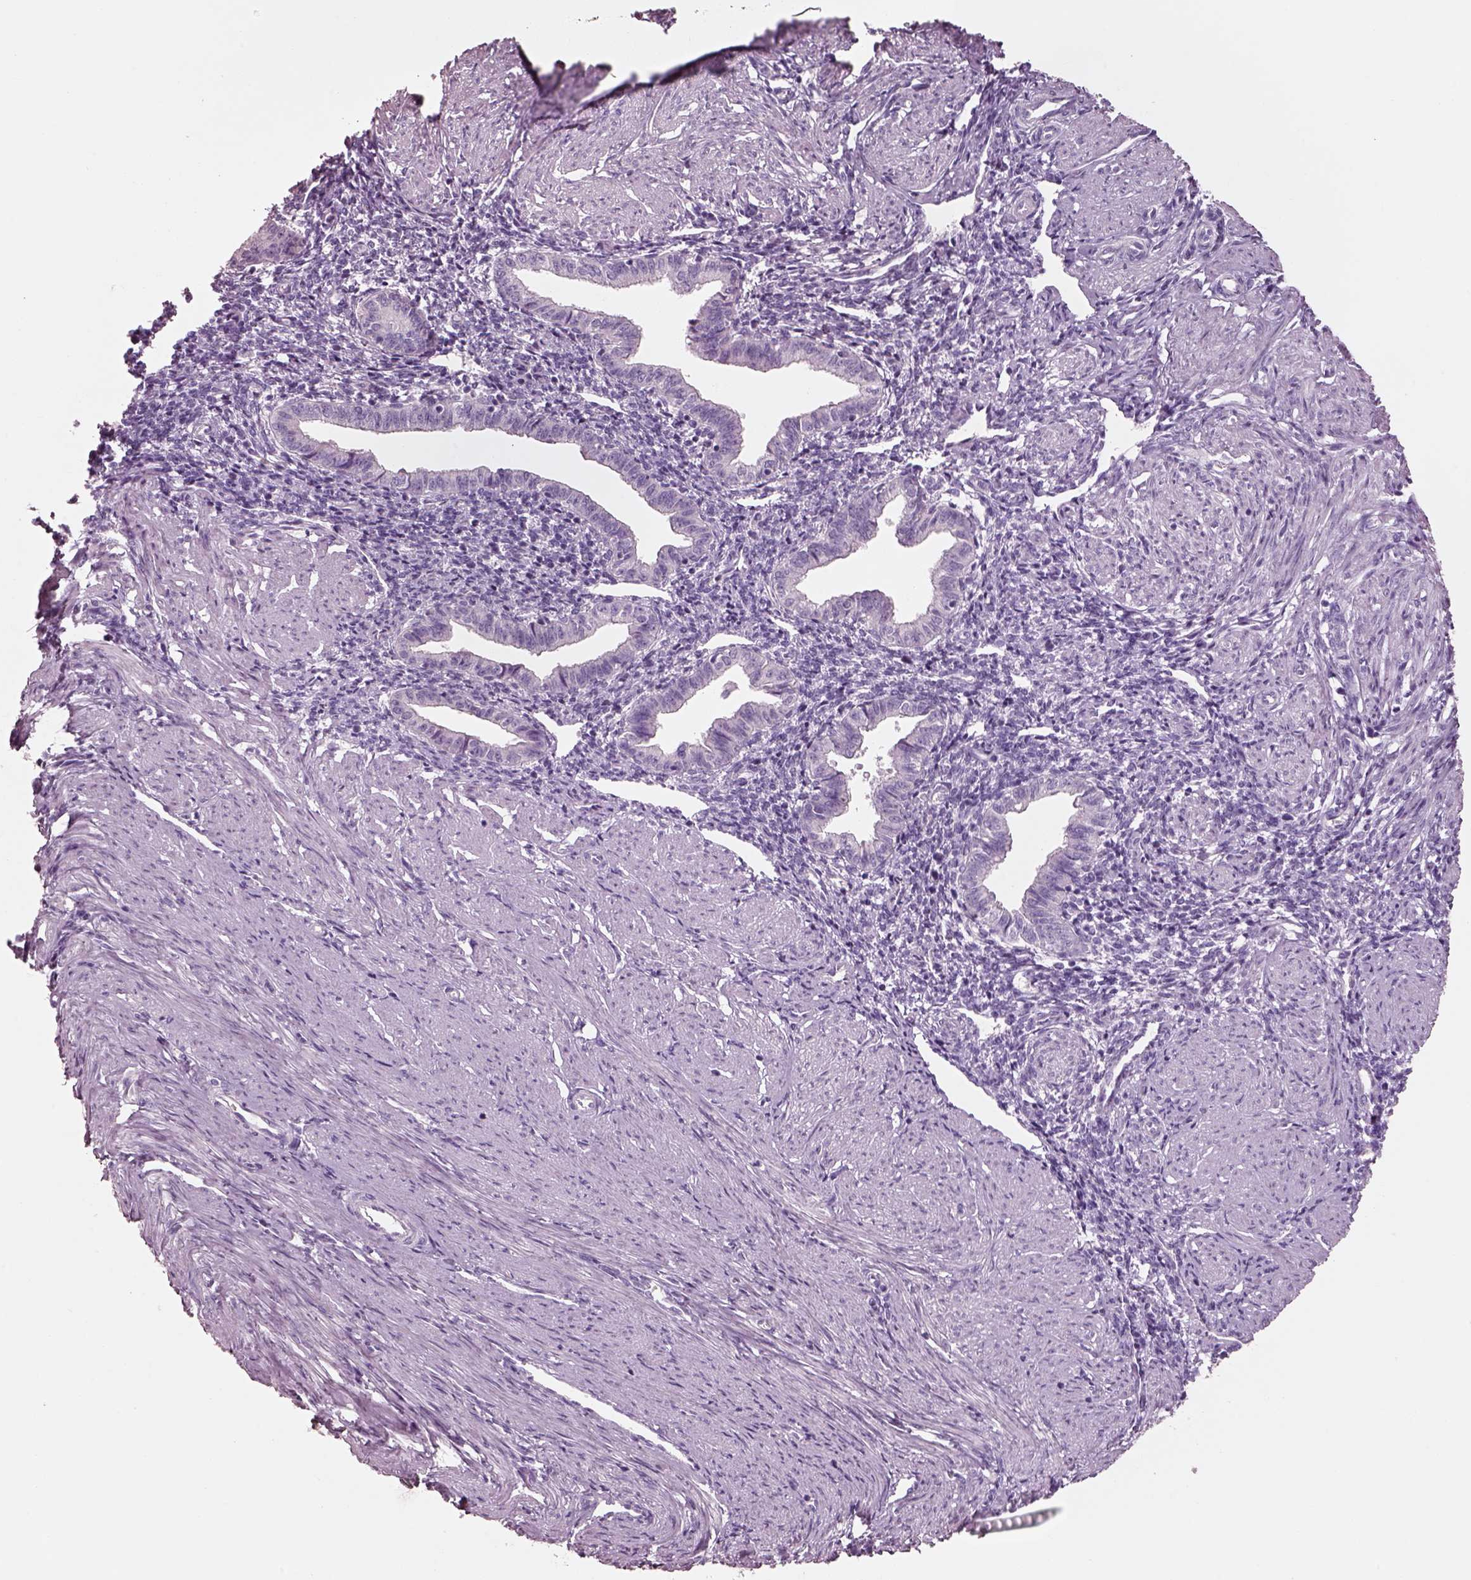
{"staining": {"intensity": "negative", "quantity": "none", "location": "none"}, "tissue": "endometrium", "cell_type": "Cells in endometrial stroma", "image_type": "normal", "snomed": [{"axis": "morphology", "description": "Normal tissue, NOS"}, {"axis": "topography", "description": "Endometrium"}], "caption": "Endometrium stained for a protein using immunohistochemistry shows no staining cells in endometrial stroma.", "gene": "PNOC", "patient": {"sex": "female", "age": 37}}